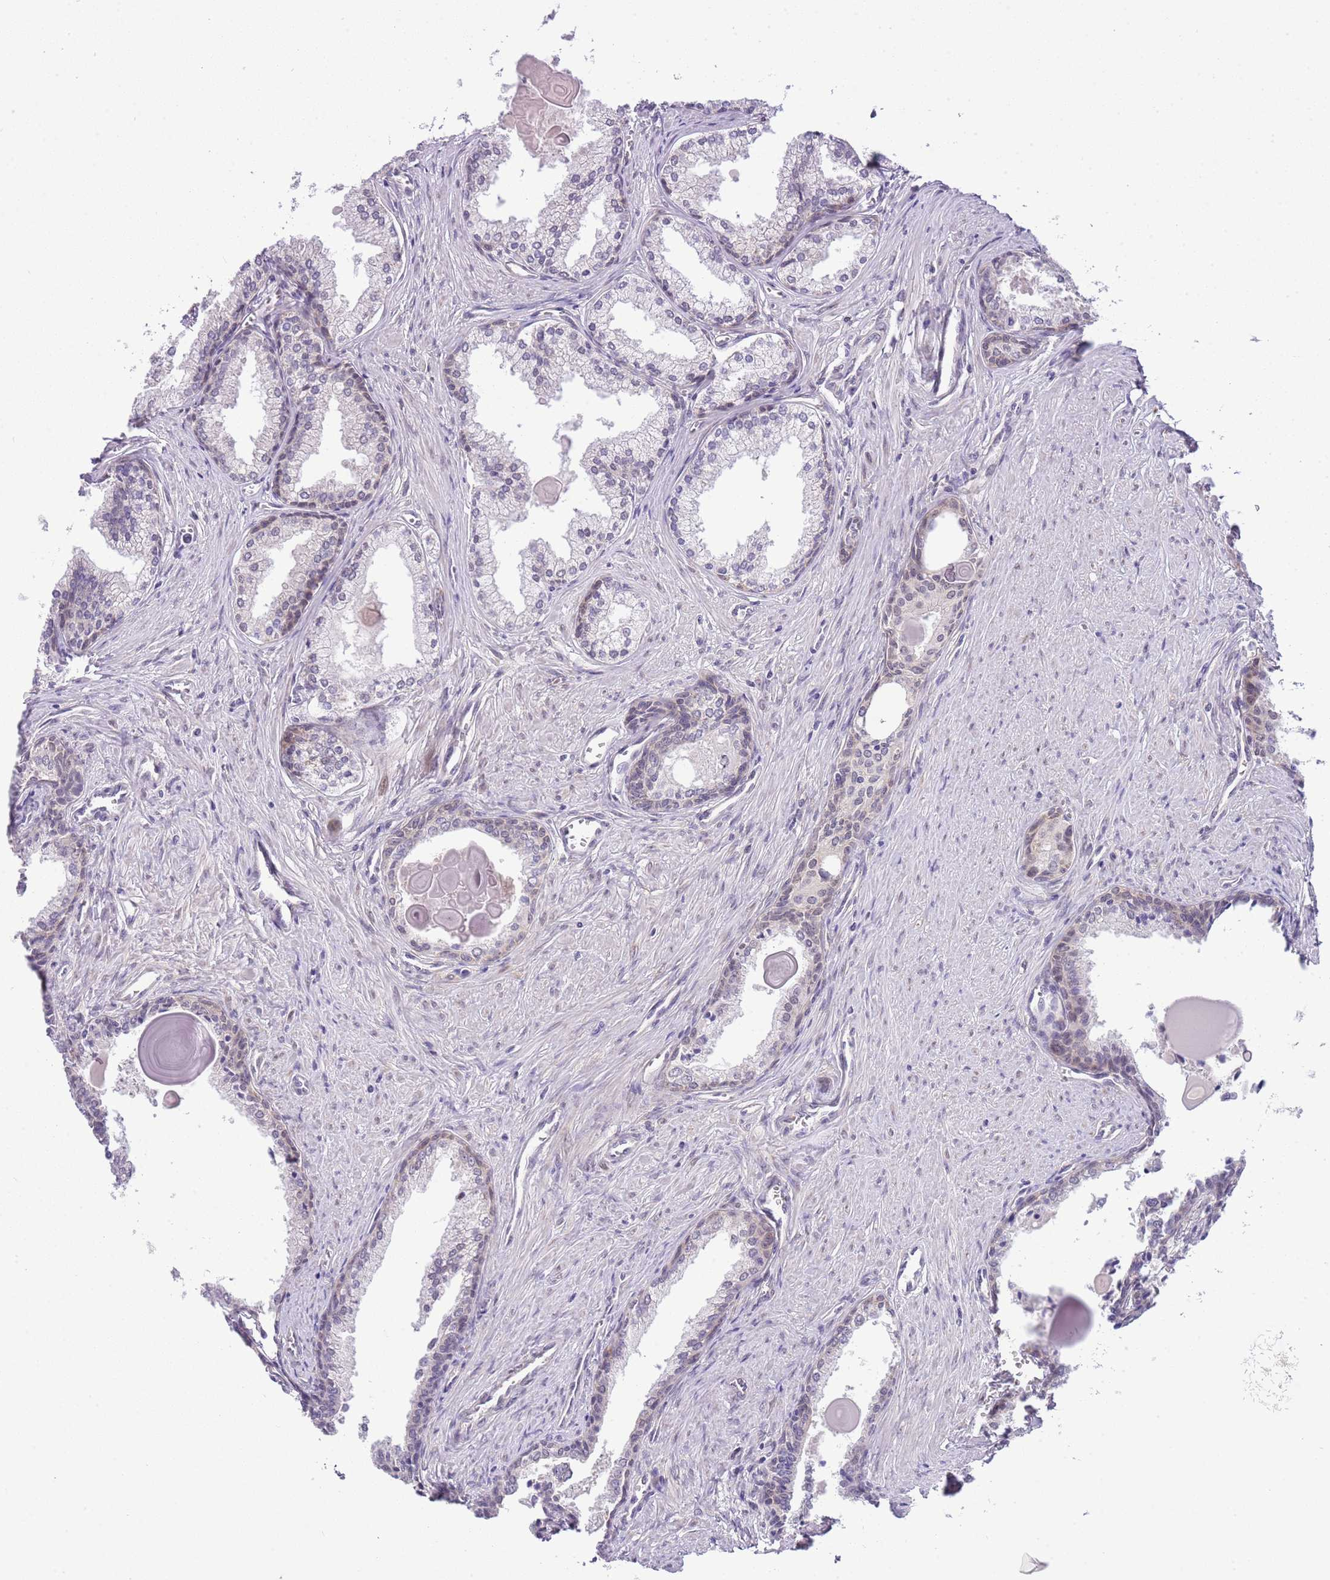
{"staining": {"intensity": "weak", "quantity": "25%-75%", "location": "nuclear"}, "tissue": "prostate cancer", "cell_type": "Tumor cells", "image_type": "cancer", "snomed": [{"axis": "morphology", "description": "Adenocarcinoma, High grade"}, {"axis": "topography", "description": "Prostate"}], "caption": "Prostate cancer tissue reveals weak nuclear positivity in approximately 25%-75% of tumor cells", "gene": "FAM120C", "patient": {"sex": "male", "age": 68}}